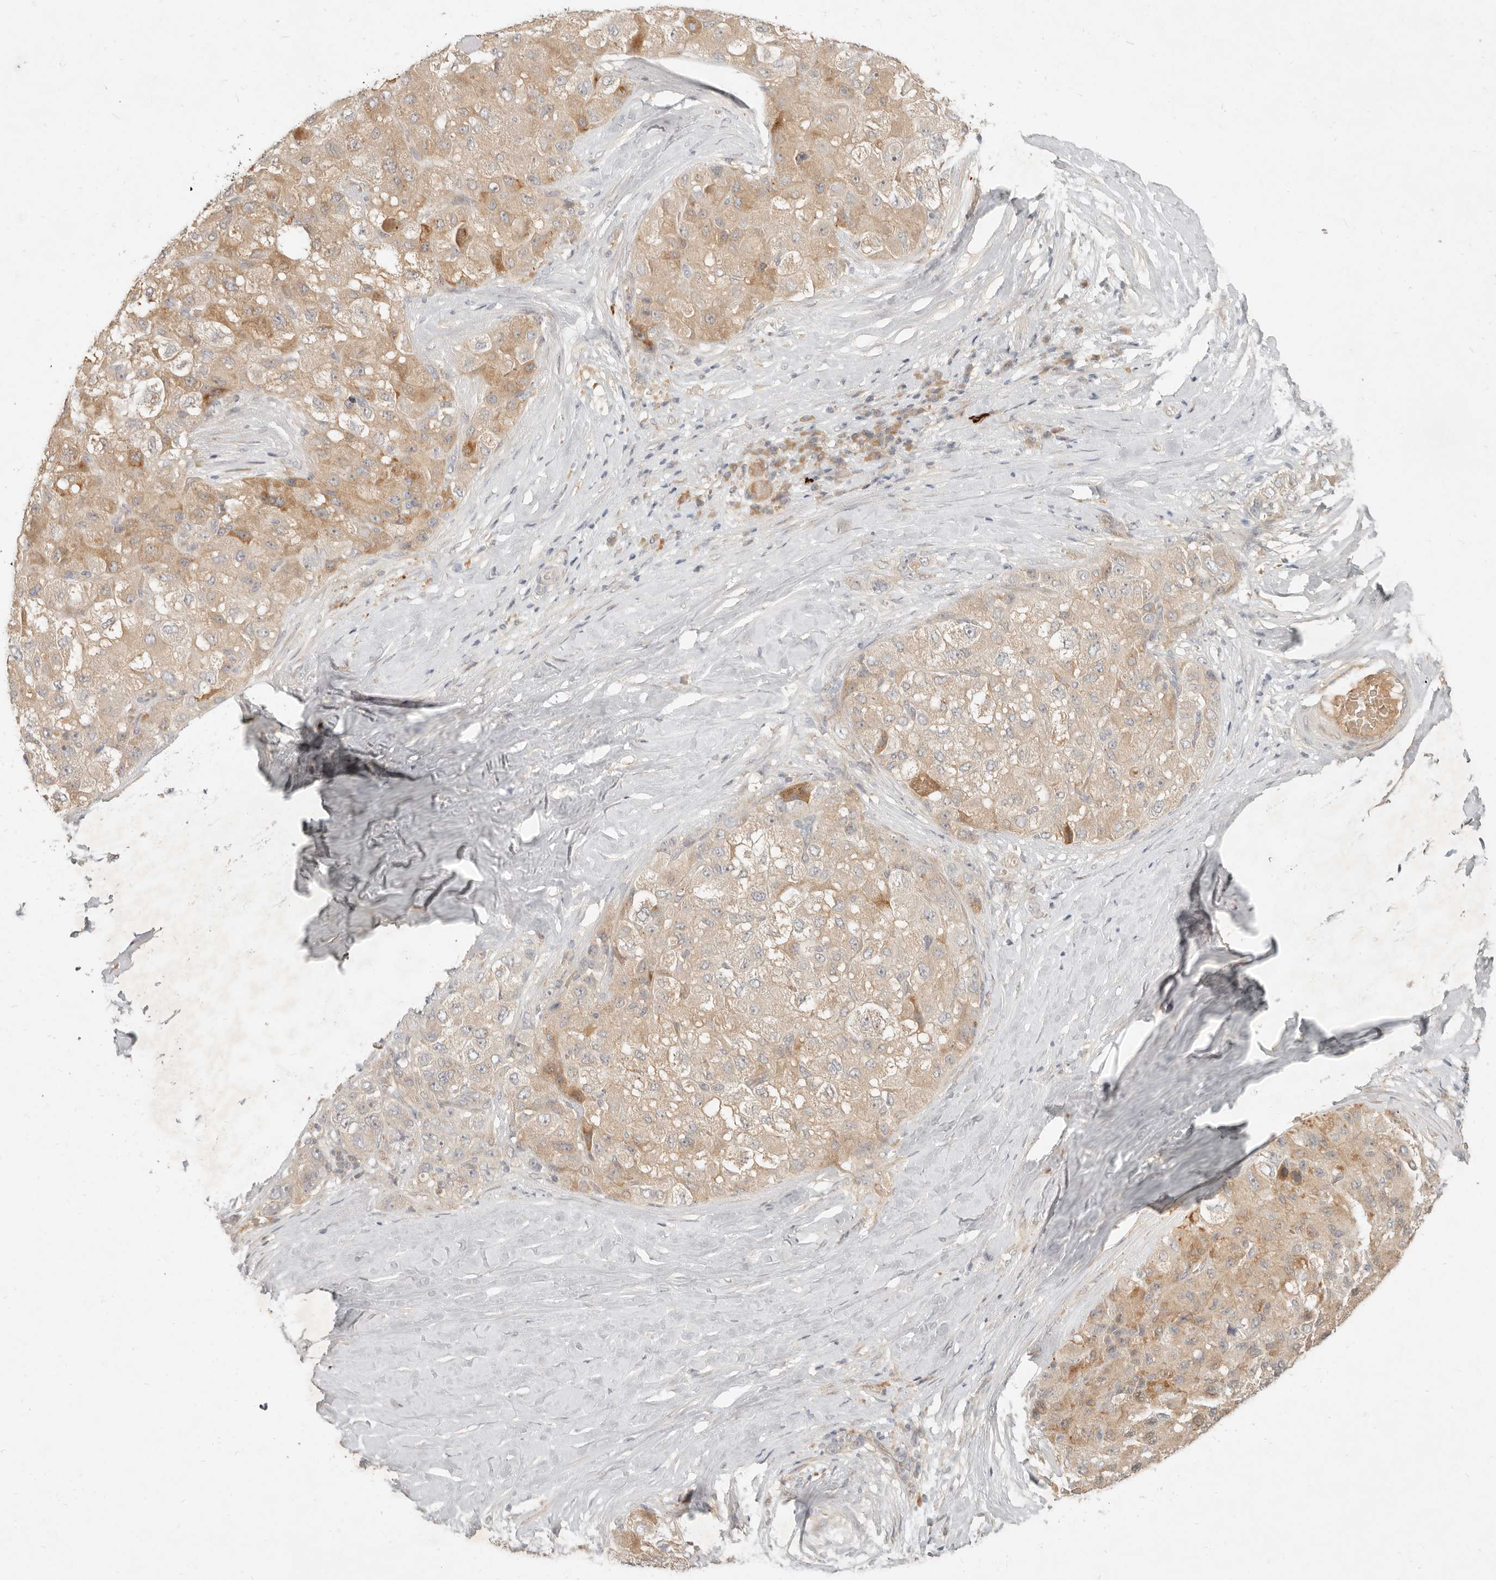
{"staining": {"intensity": "moderate", "quantity": "25%-75%", "location": "cytoplasmic/membranous"}, "tissue": "liver cancer", "cell_type": "Tumor cells", "image_type": "cancer", "snomed": [{"axis": "morphology", "description": "Carcinoma, Hepatocellular, NOS"}, {"axis": "topography", "description": "Liver"}], "caption": "Immunohistochemistry staining of liver hepatocellular carcinoma, which shows medium levels of moderate cytoplasmic/membranous positivity in about 25%-75% of tumor cells indicating moderate cytoplasmic/membranous protein expression. The staining was performed using DAB (3,3'-diaminobenzidine) (brown) for protein detection and nuclei were counterstained in hematoxylin (blue).", "gene": "UBXN11", "patient": {"sex": "male", "age": 80}}